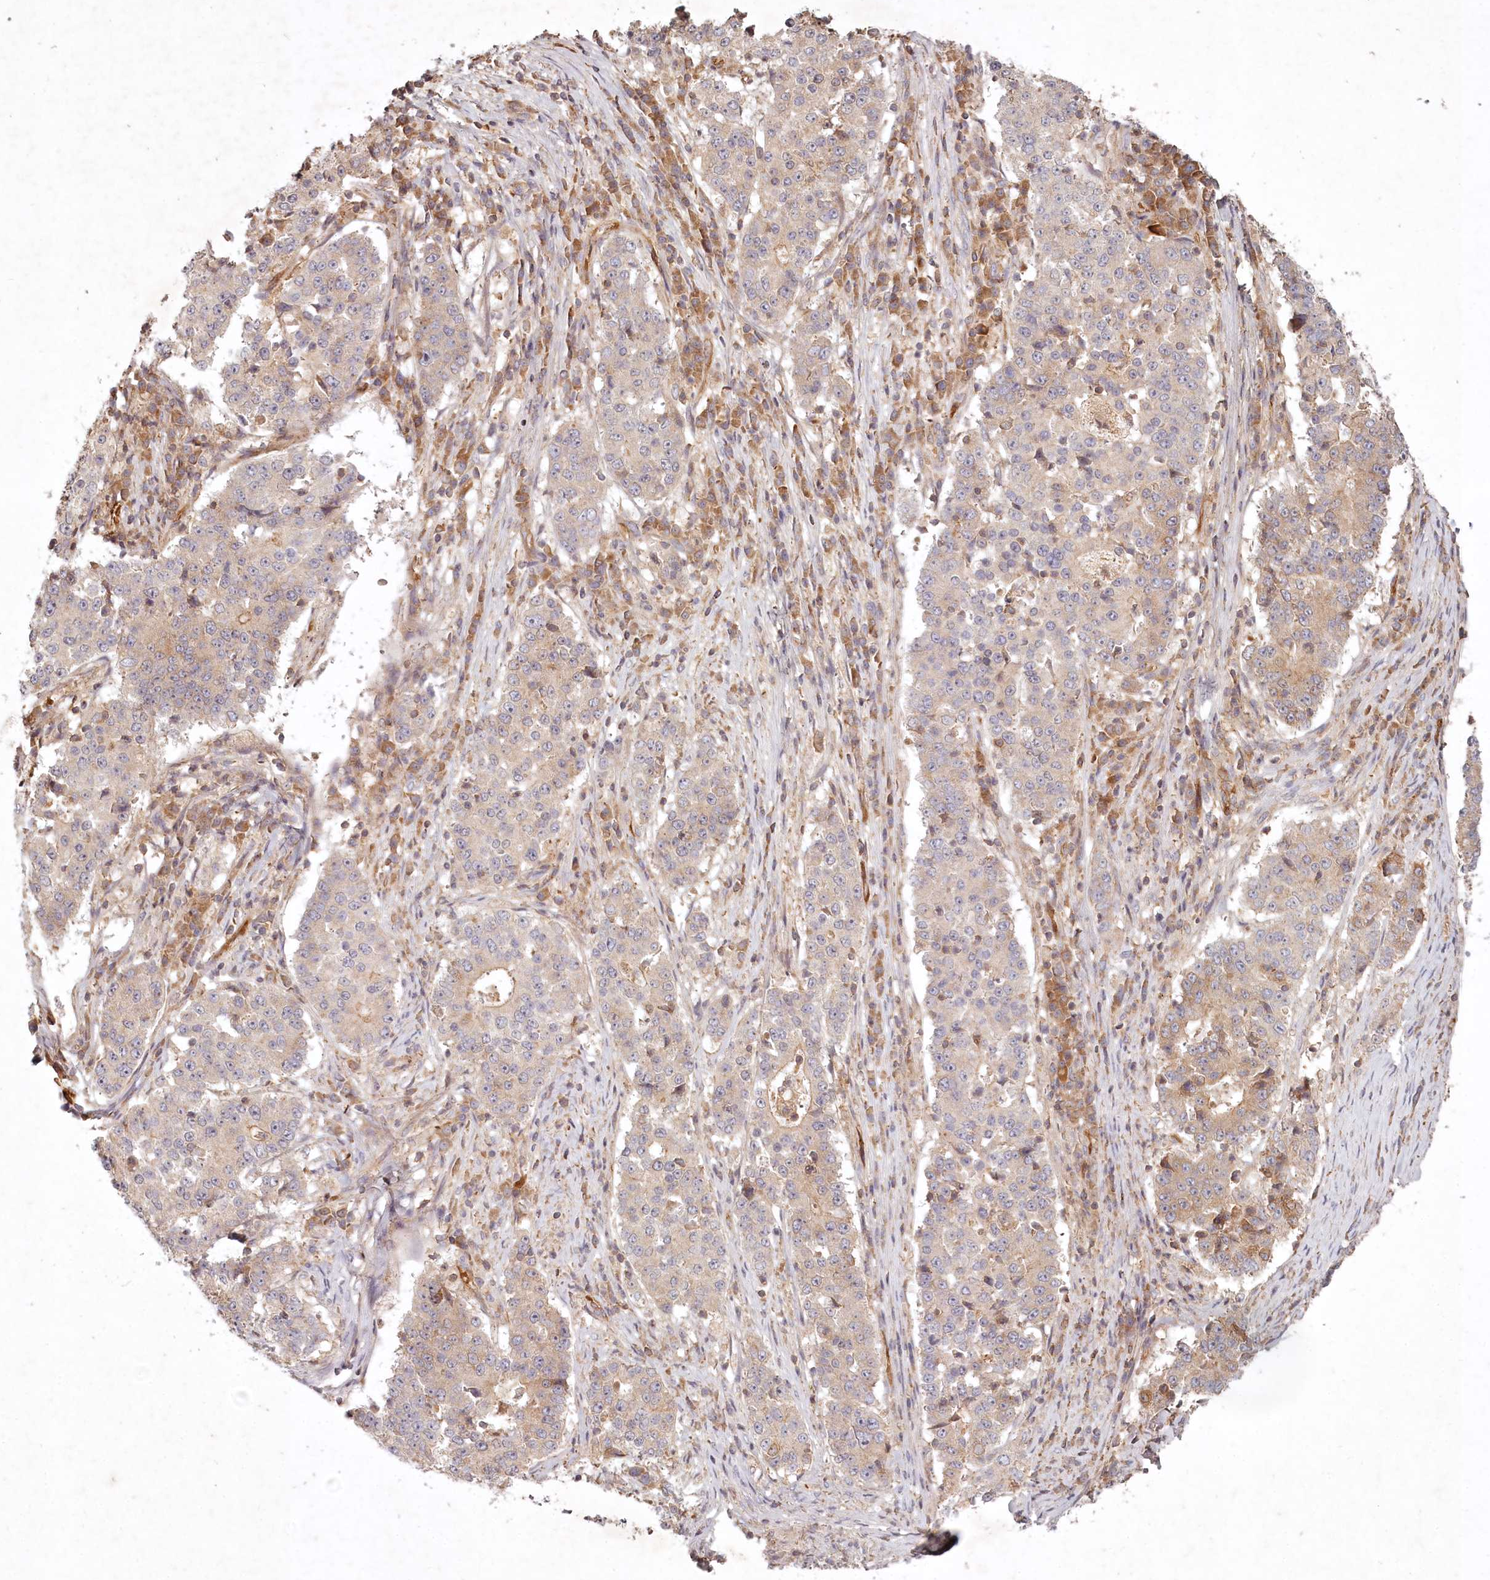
{"staining": {"intensity": "weak", "quantity": "25%-75%", "location": "cytoplasmic/membranous"}, "tissue": "stomach cancer", "cell_type": "Tumor cells", "image_type": "cancer", "snomed": [{"axis": "morphology", "description": "Adenocarcinoma, NOS"}, {"axis": "topography", "description": "Stomach"}], "caption": "Protein staining of stomach cancer tissue exhibits weak cytoplasmic/membranous expression in approximately 25%-75% of tumor cells. Immunohistochemistry stains the protein of interest in brown and the nuclei are stained blue.", "gene": "TMIE", "patient": {"sex": "male", "age": 59}}